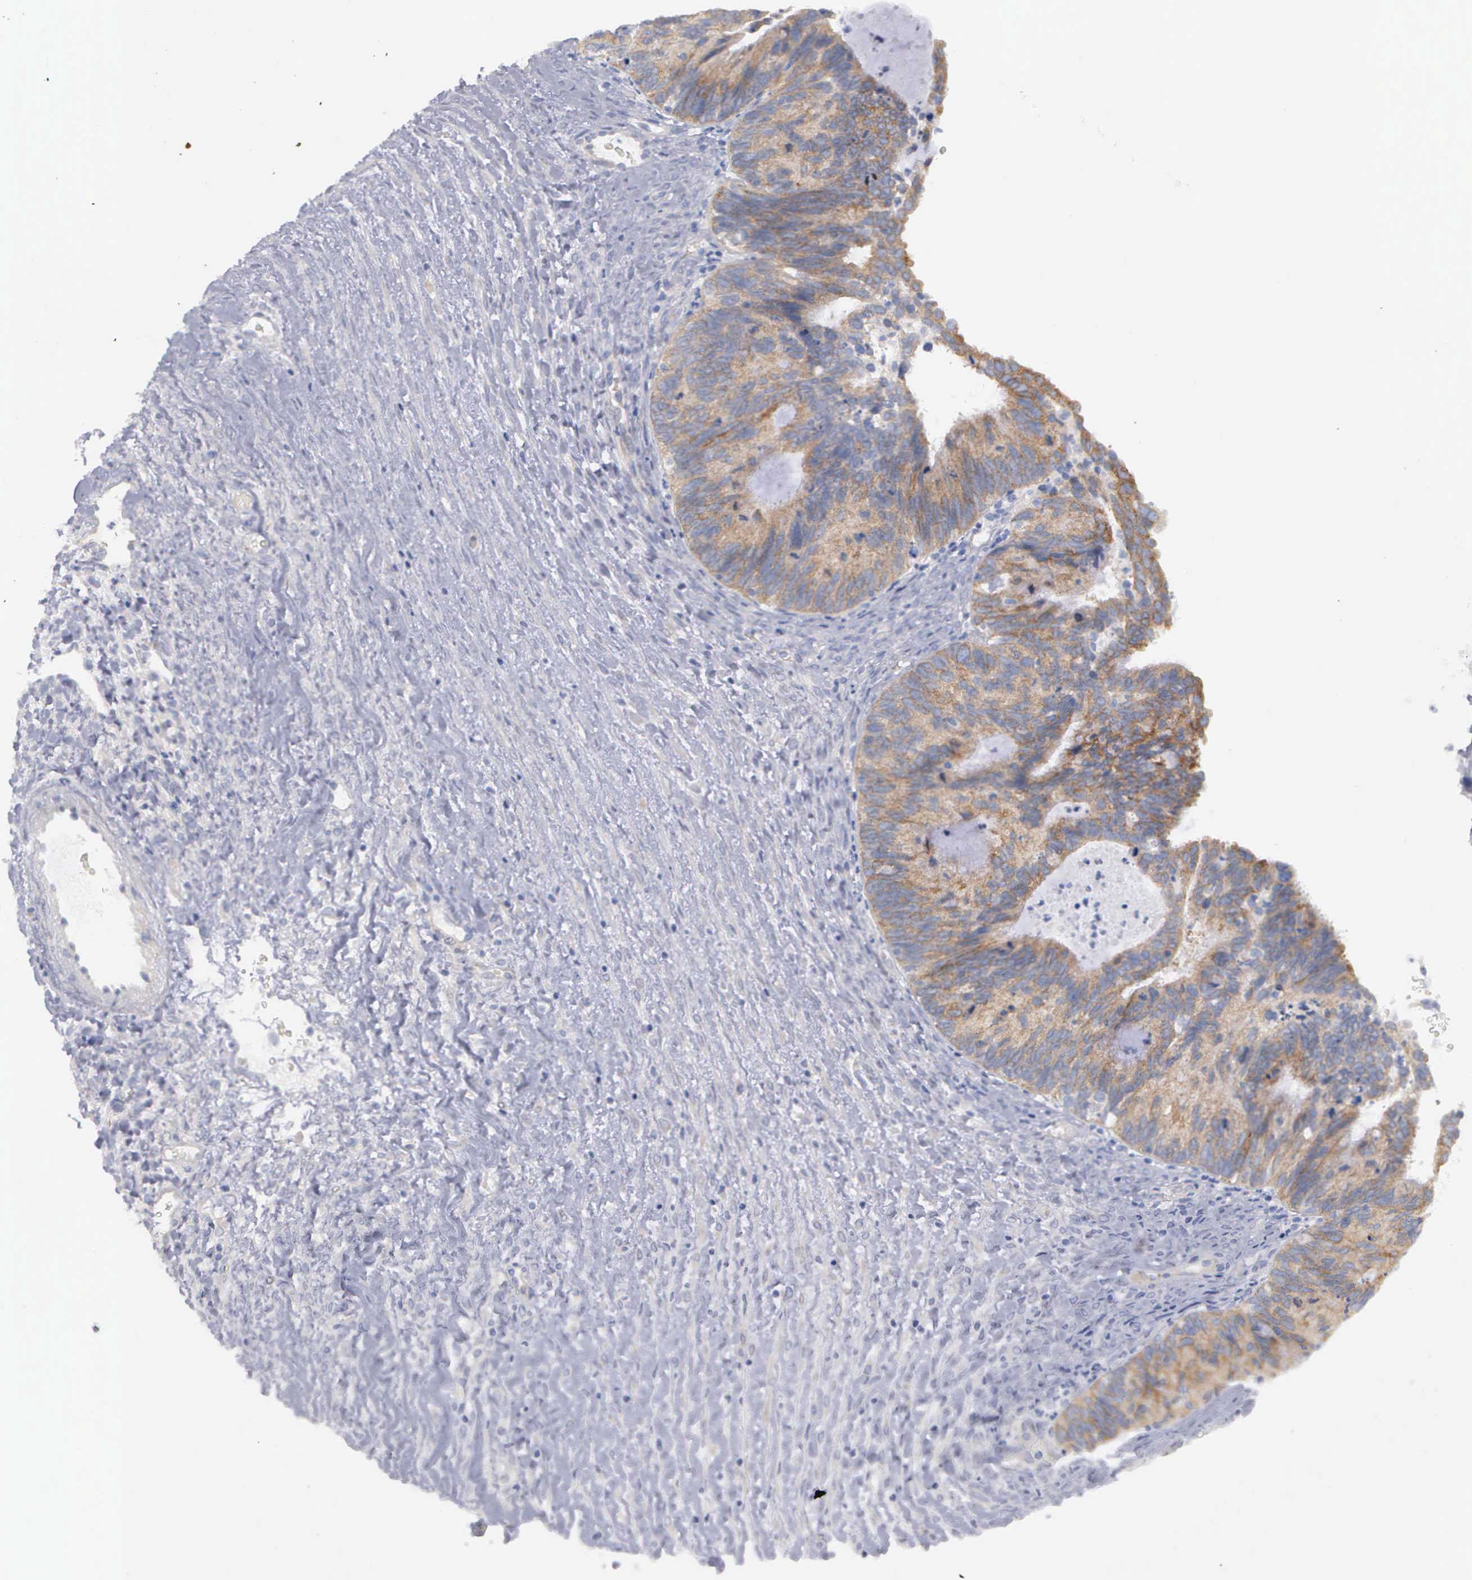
{"staining": {"intensity": "moderate", "quantity": ">75%", "location": "cytoplasmic/membranous"}, "tissue": "ovarian cancer", "cell_type": "Tumor cells", "image_type": "cancer", "snomed": [{"axis": "morphology", "description": "Carcinoma, endometroid"}, {"axis": "topography", "description": "Ovary"}], "caption": "Moderate cytoplasmic/membranous staining for a protein is seen in about >75% of tumor cells of ovarian cancer using immunohistochemistry.", "gene": "CEP170B", "patient": {"sex": "female", "age": 52}}